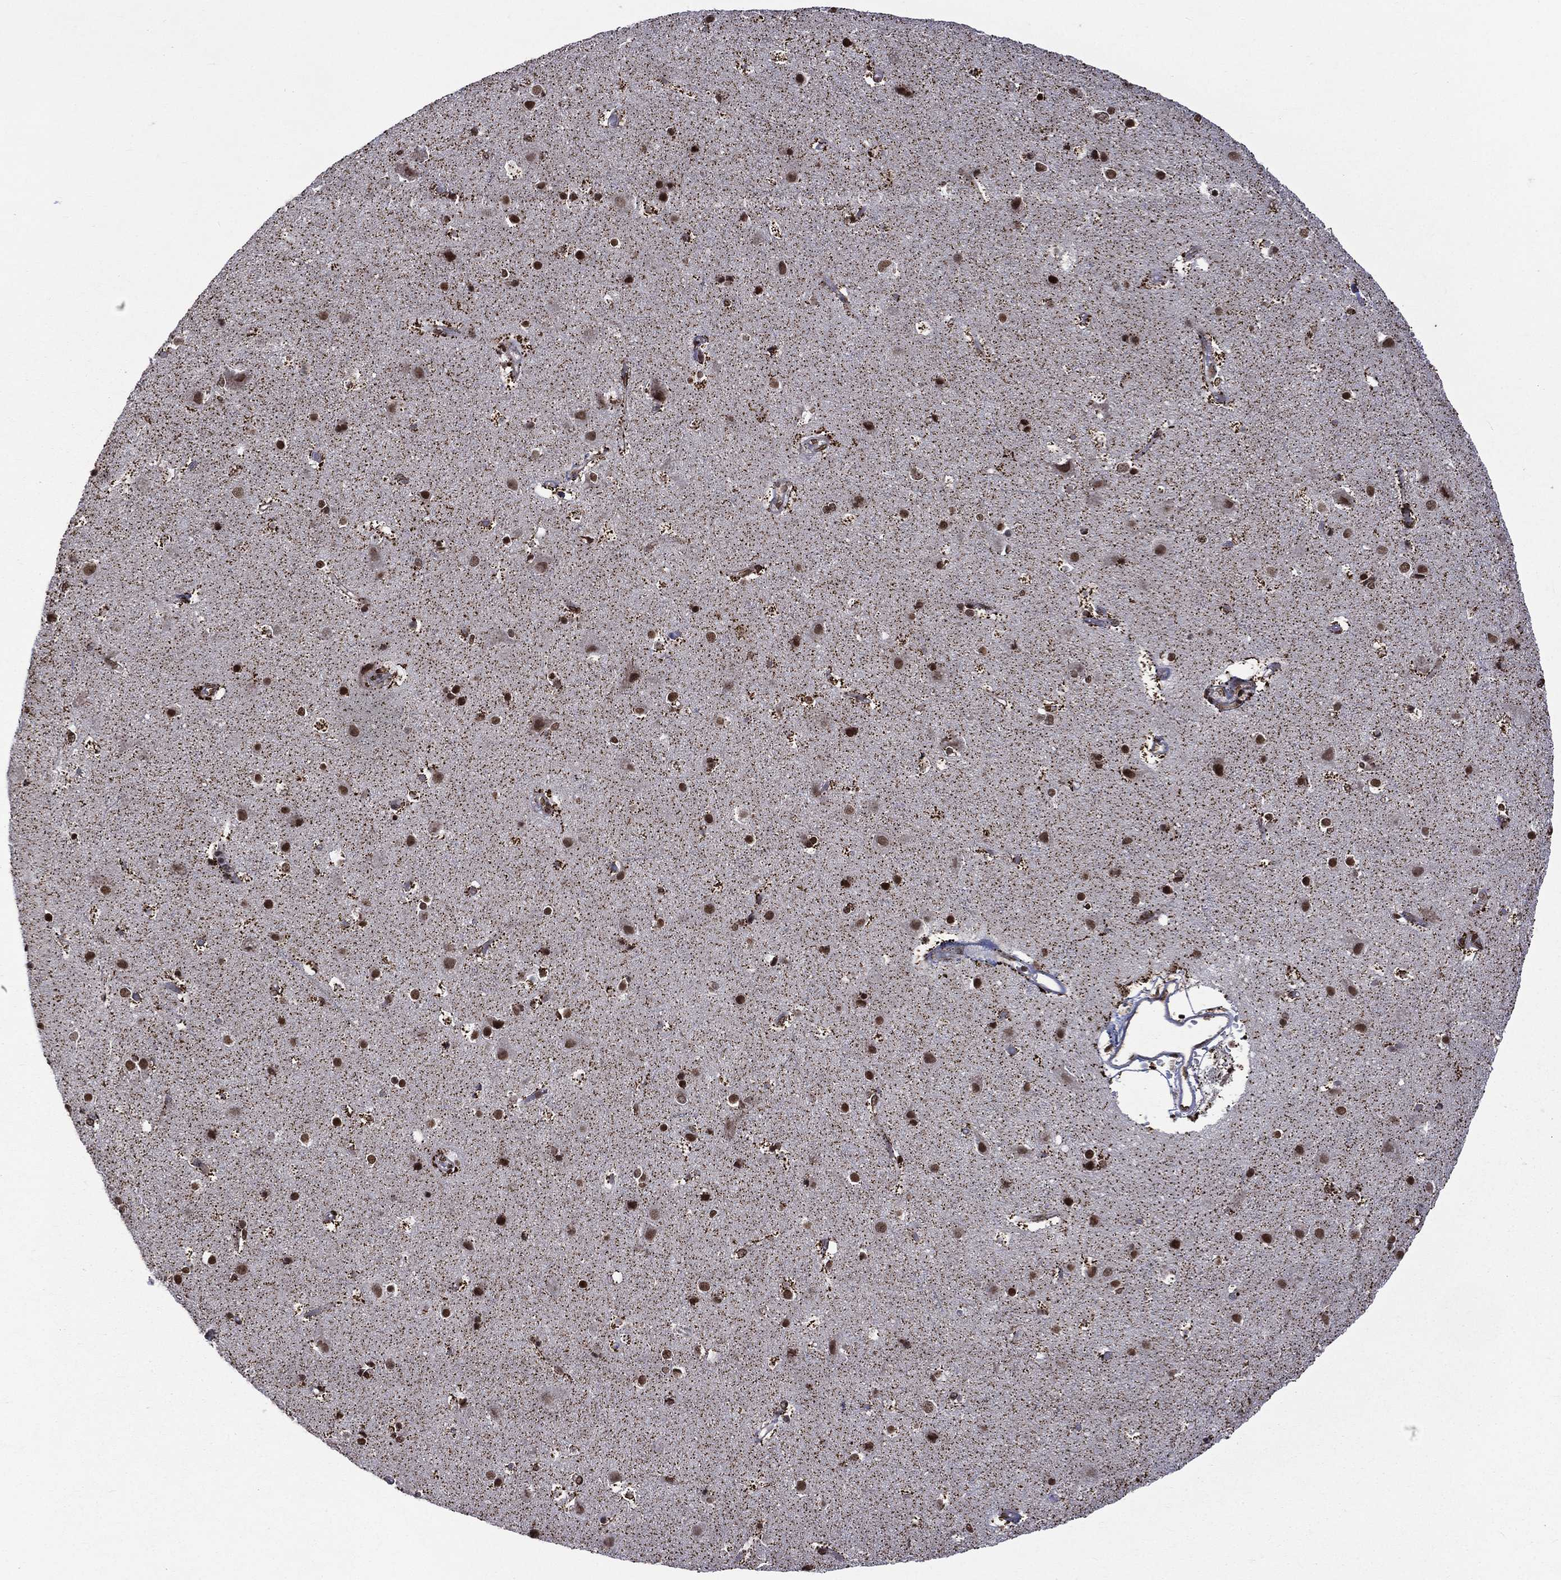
{"staining": {"intensity": "negative", "quantity": "none", "location": "none"}, "tissue": "cerebral cortex", "cell_type": "Endothelial cells", "image_type": "normal", "snomed": [{"axis": "morphology", "description": "Normal tissue, NOS"}, {"axis": "topography", "description": "Cerebral cortex"}], "caption": "IHC of benign cerebral cortex exhibits no positivity in endothelial cells.", "gene": "C5orf24", "patient": {"sex": "female", "age": 52}}